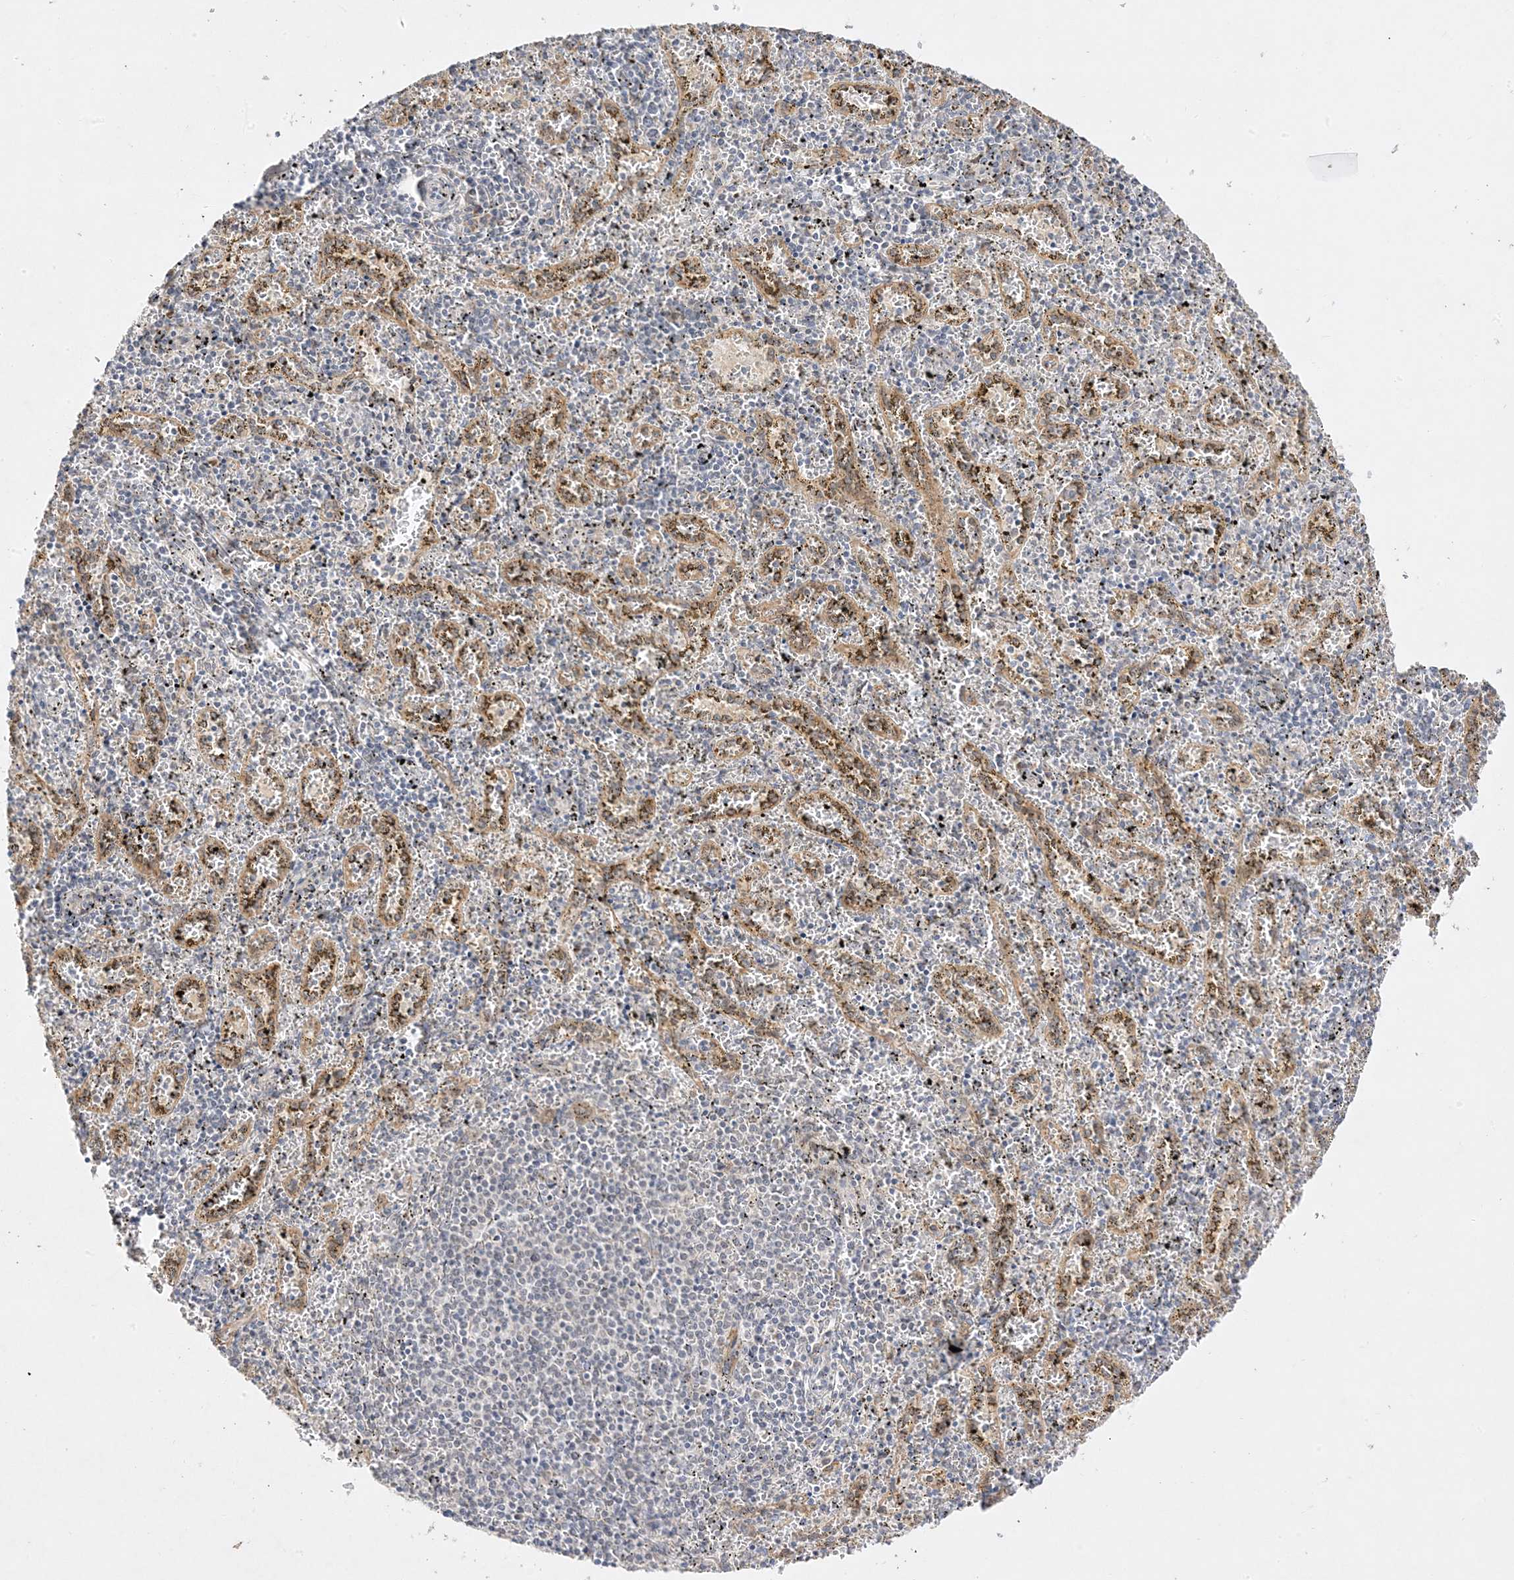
{"staining": {"intensity": "negative", "quantity": "none", "location": "none"}, "tissue": "spleen", "cell_type": "Cells in red pulp", "image_type": "normal", "snomed": [{"axis": "morphology", "description": "Normal tissue, NOS"}, {"axis": "topography", "description": "Spleen"}], "caption": "A high-resolution micrograph shows immunohistochemistry (IHC) staining of unremarkable spleen, which exhibits no significant staining in cells in red pulp. (DAB (3,3'-diaminobenzidine) immunohistochemistry visualized using brightfield microscopy, high magnification).", "gene": "C2CD2", "patient": {"sex": "male", "age": 11}}